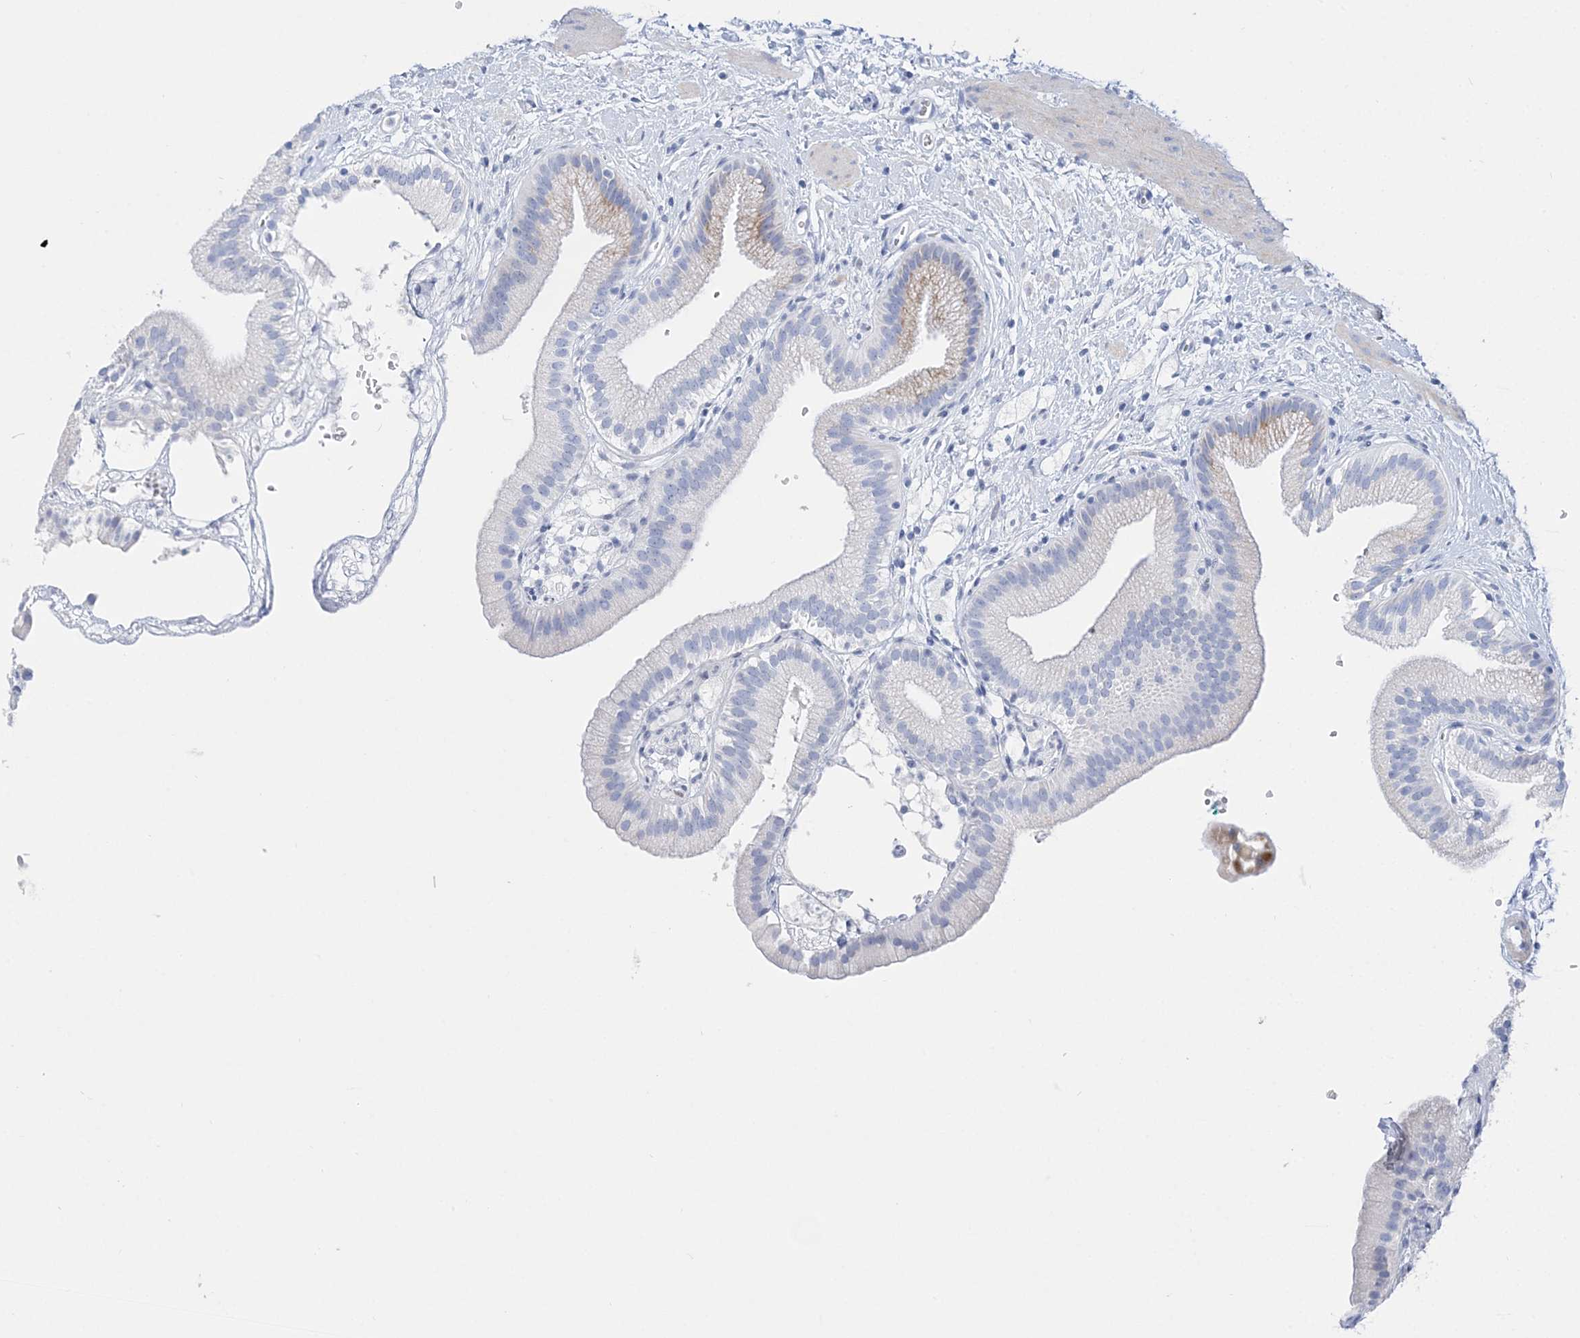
{"staining": {"intensity": "moderate", "quantity": "<25%", "location": "cytoplasmic/membranous"}, "tissue": "gallbladder", "cell_type": "Glandular cells", "image_type": "normal", "snomed": [{"axis": "morphology", "description": "Normal tissue, NOS"}, {"axis": "topography", "description": "Gallbladder"}], "caption": "Immunohistochemistry histopathology image of benign human gallbladder stained for a protein (brown), which exhibits low levels of moderate cytoplasmic/membranous expression in approximately <25% of glandular cells.", "gene": "TSPYL6", "patient": {"sex": "male", "age": 55}}